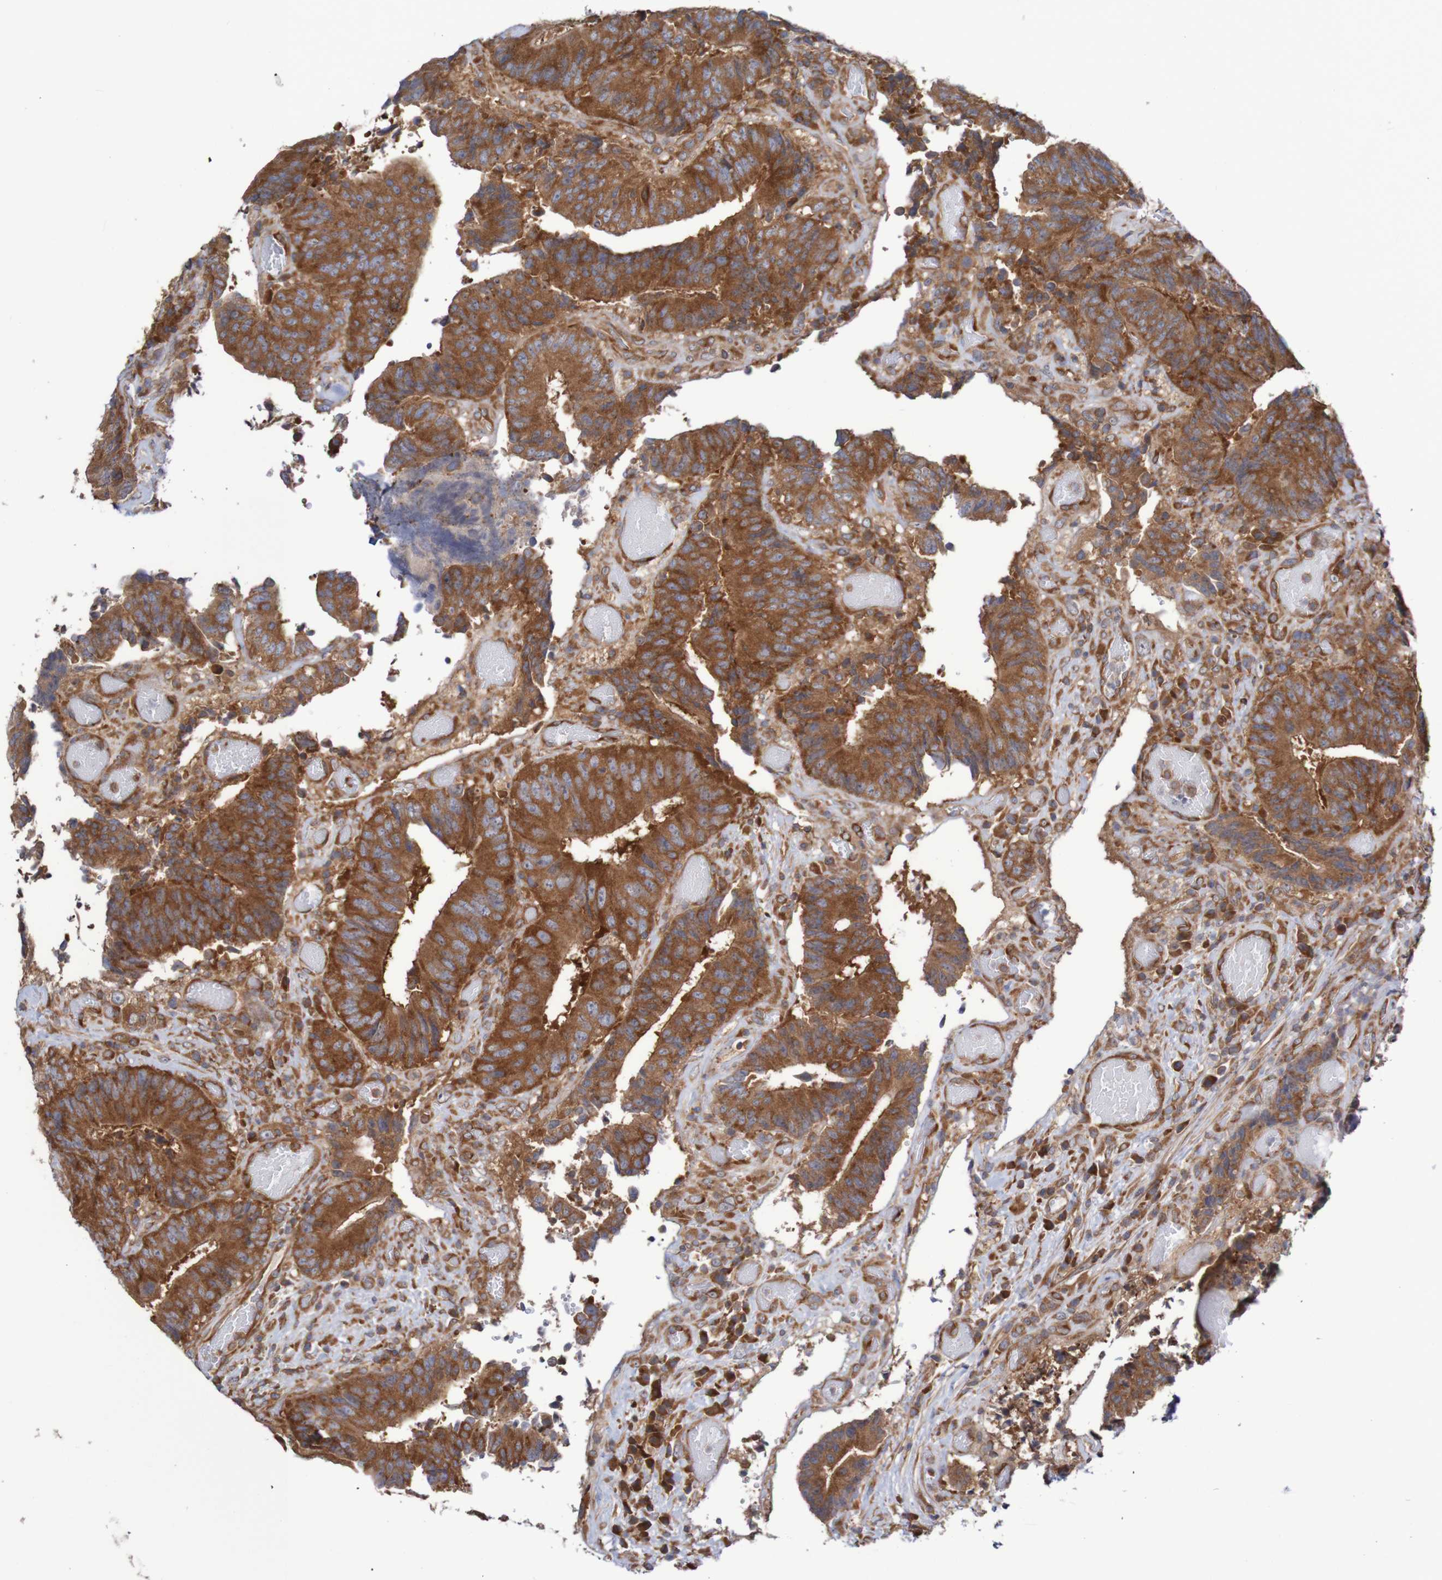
{"staining": {"intensity": "strong", "quantity": ">75%", "location": "cytoplasmic/membranous"}, "tissue": "colorectal cancer", "cell_type": "Tumor cells", "image_type": "cancer", "snomed": [{"axis": "morphology", "description": "Adenocarcinoma, NOS"}, {"axis": "topography", "description": "Rectum"}], "caption": "DAB (3,3'-diaminobenzidine) immunohistochemical staining of colorectal cancer (adenocarcinoma) shows strong cytoplasmic/membranous protein positivity in approximately >75% of tumor cells. Nuclei are stained in blue.", "gene": "LRRC47", "patient": {"sex": "male", "age": 72}}